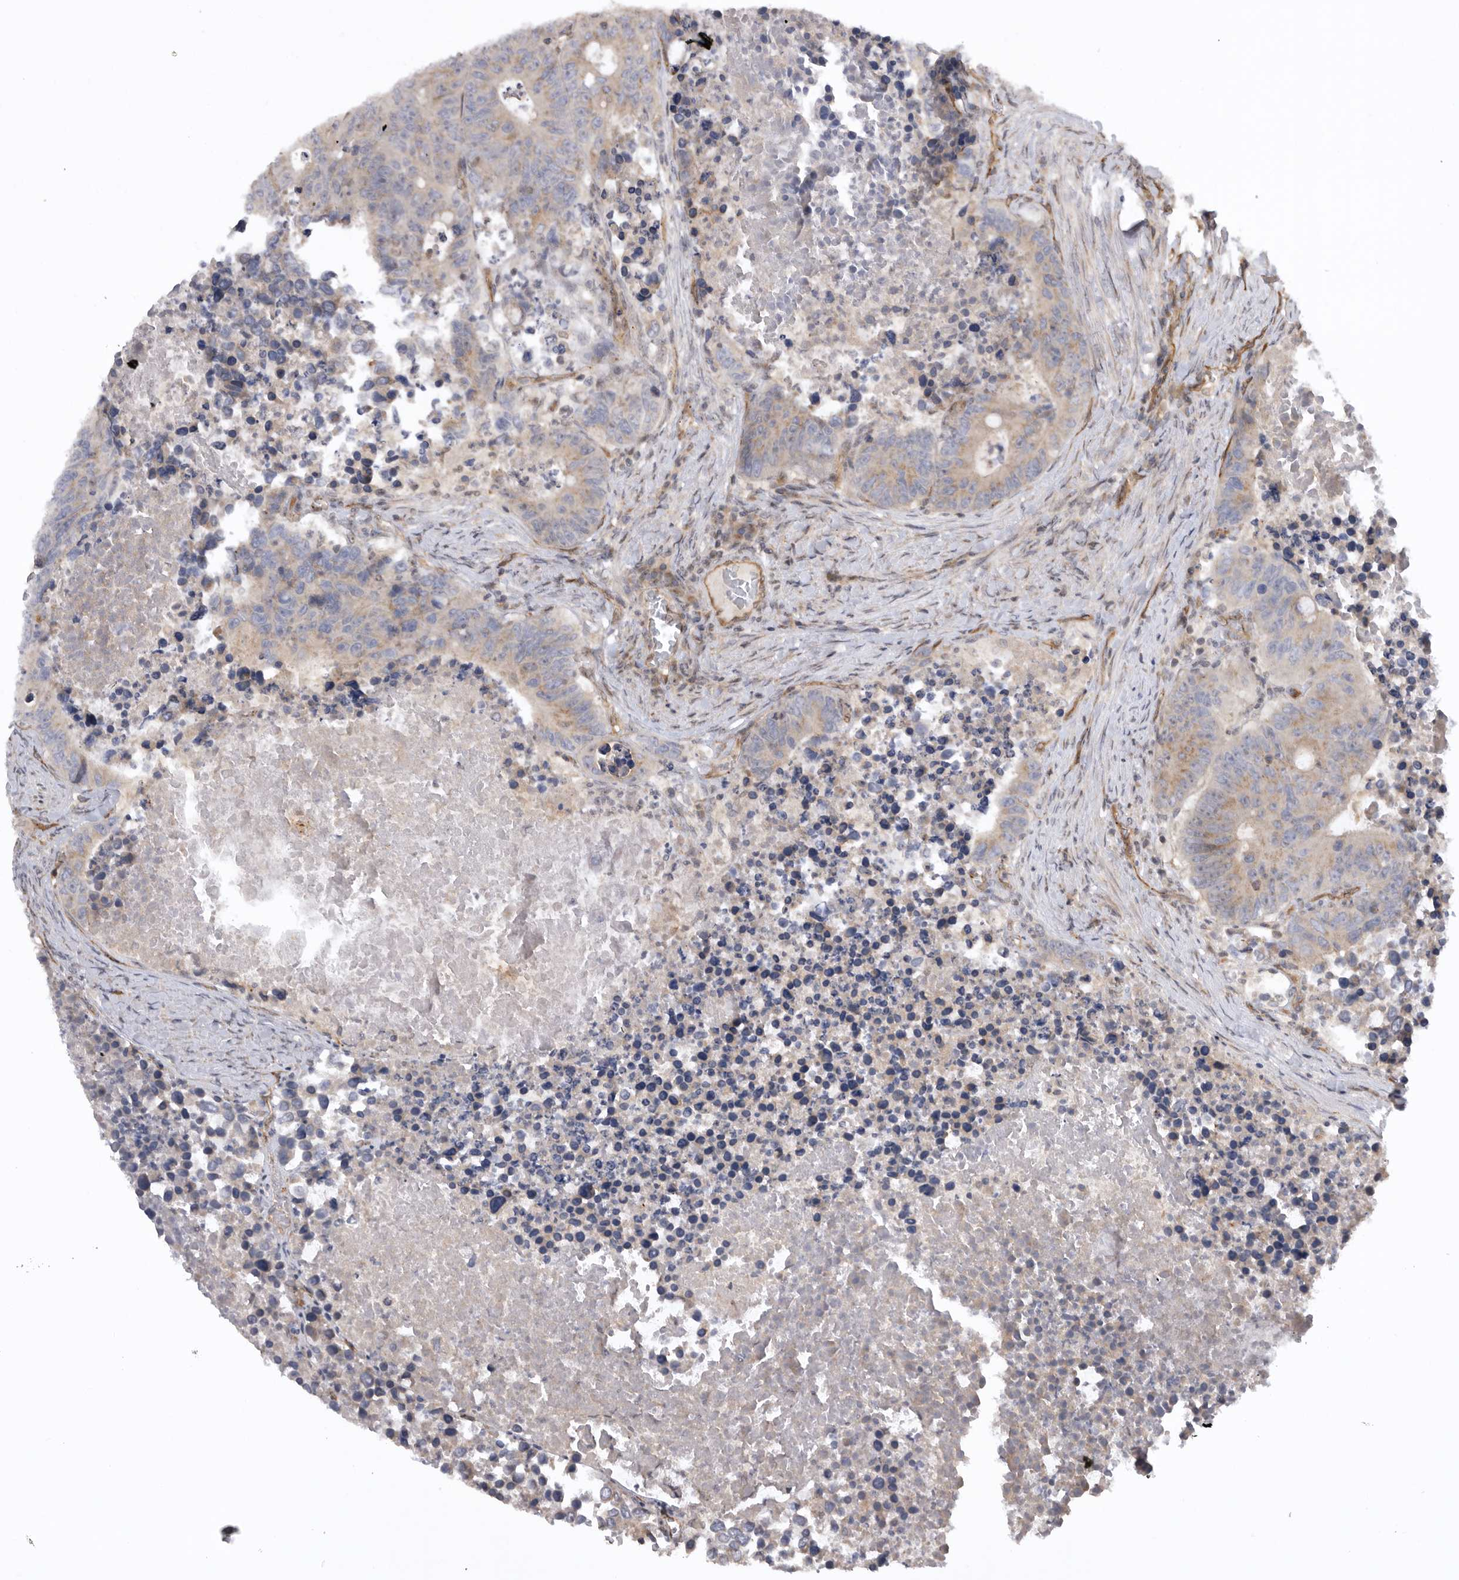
{"staining": {"intensity": "moderate", "quantity": "25%-75%", "location": "cytoplasmic/membranous"}, "tissue": "colorectal cancer", "cell_type": "Tumor cells", "image_type": "cancer", "snomed": [{"axis": "morphology", "description": "Adenocarcinoma, NOS"}, {"axis": "topography", "description": "Colon"}], "caption": "A micrograph of colorectal cancer stained for a protein displays moderate cytoplasmic/membranous brown staining in tumor cells. (IHC, brightfield microscopy, high magnification).", "gene": "DHDDS", "patient": {"sex": "male", "age": 87}}